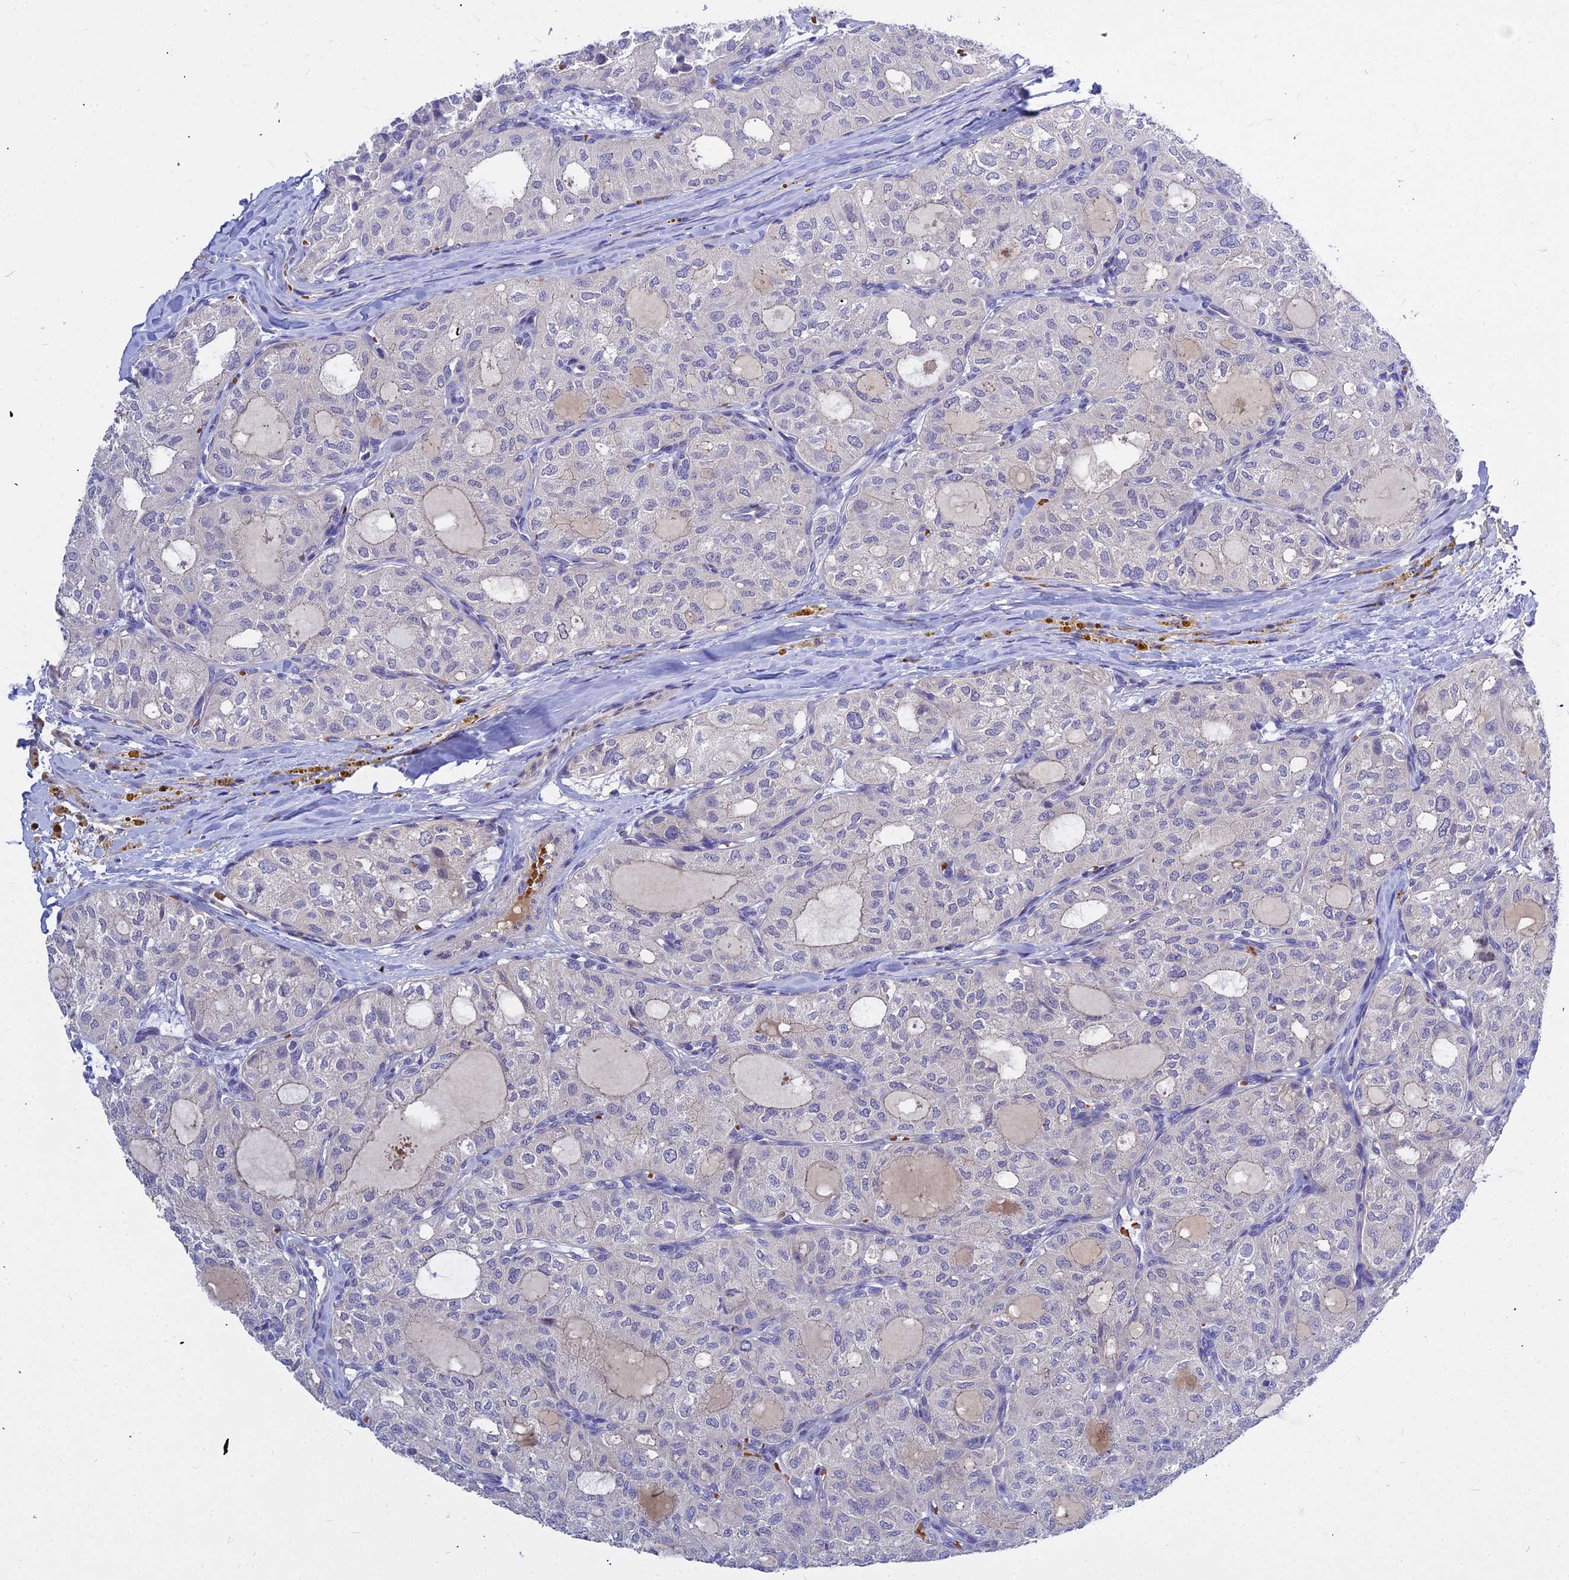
{"staining": {"intensity": "negative", "quantity": "none", "location": "none"}, "tissue": "thyroid cancer", "cell_type": "Tumor cells", "image_type": "cancer", "snomed": [{"axis": "morphology", "description": "Follicular adenoma carcinoma, NOS"}, {"axis": "topography", "description": "Thyroid gland"}], "caption": "High magnification brightfield microscopy of thyroid cancer (follicular adenoma carcinoma) stained with DAB (brown) and counterstained with hematoxylin (blue): tumor cells show no significant expression.", "gene": "DMRTA1", "patient": {"sex": "male", "age": 75}}